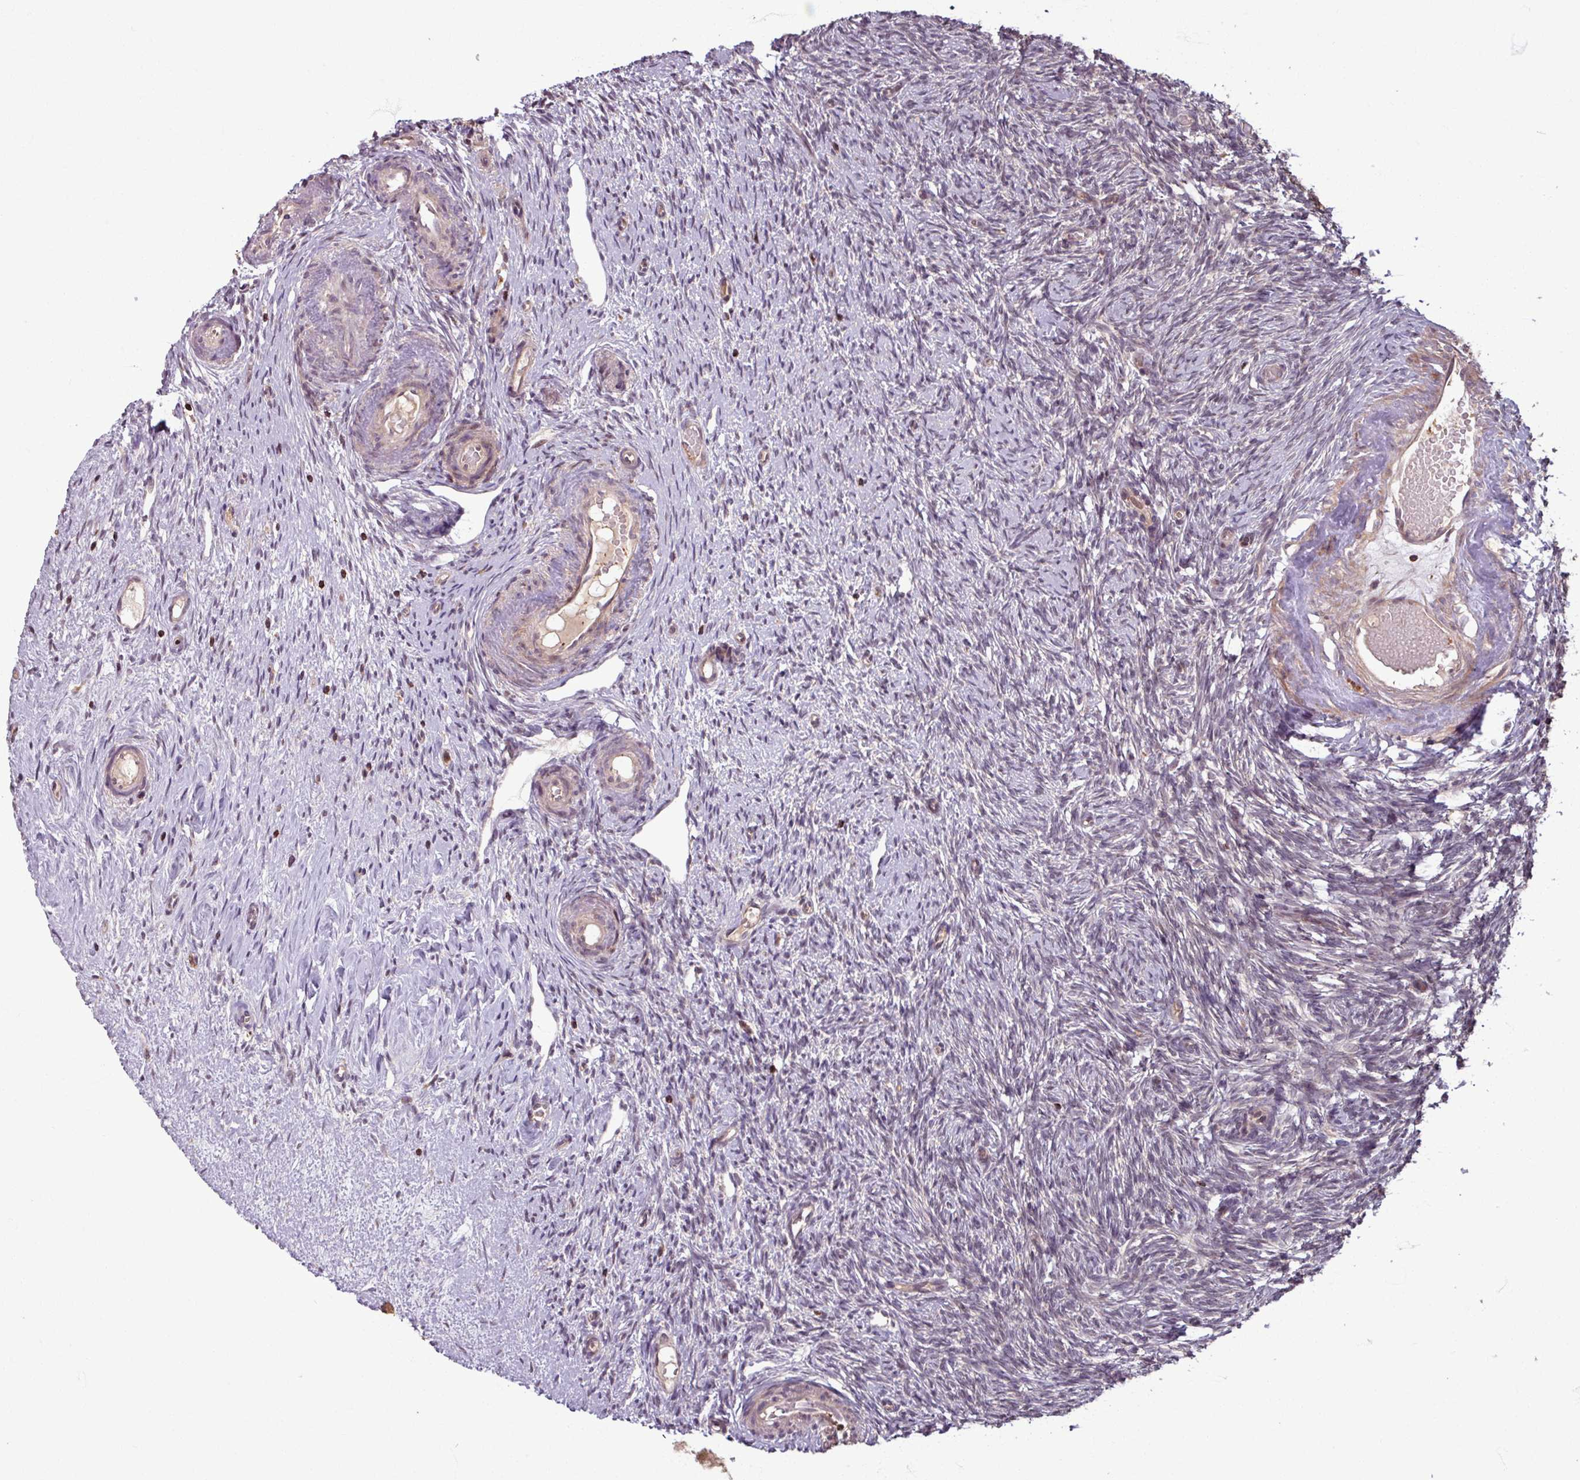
{"staining": {"intensity": "weak", "quantity": ">75%", "location": "cytoplasmic/membranous,nuclear"}, "tissue": "ovary", "cell_type": "Follicle cells", "image_type": "normal", "snomed": [{"axis": "morphology", "description": "Normal tissue, NOS"}, {"axis": "topography", "description": "Ovary"}], "caption": "Normal ovary displays weak cytoplasmic/membranous,nuclear positivity in about >75% of follicle cells (Brightfield microscopy of DAB IHC at high magnification)..", "gene": "OR6B1", "patient": {"sex": "female", "age": 51}}